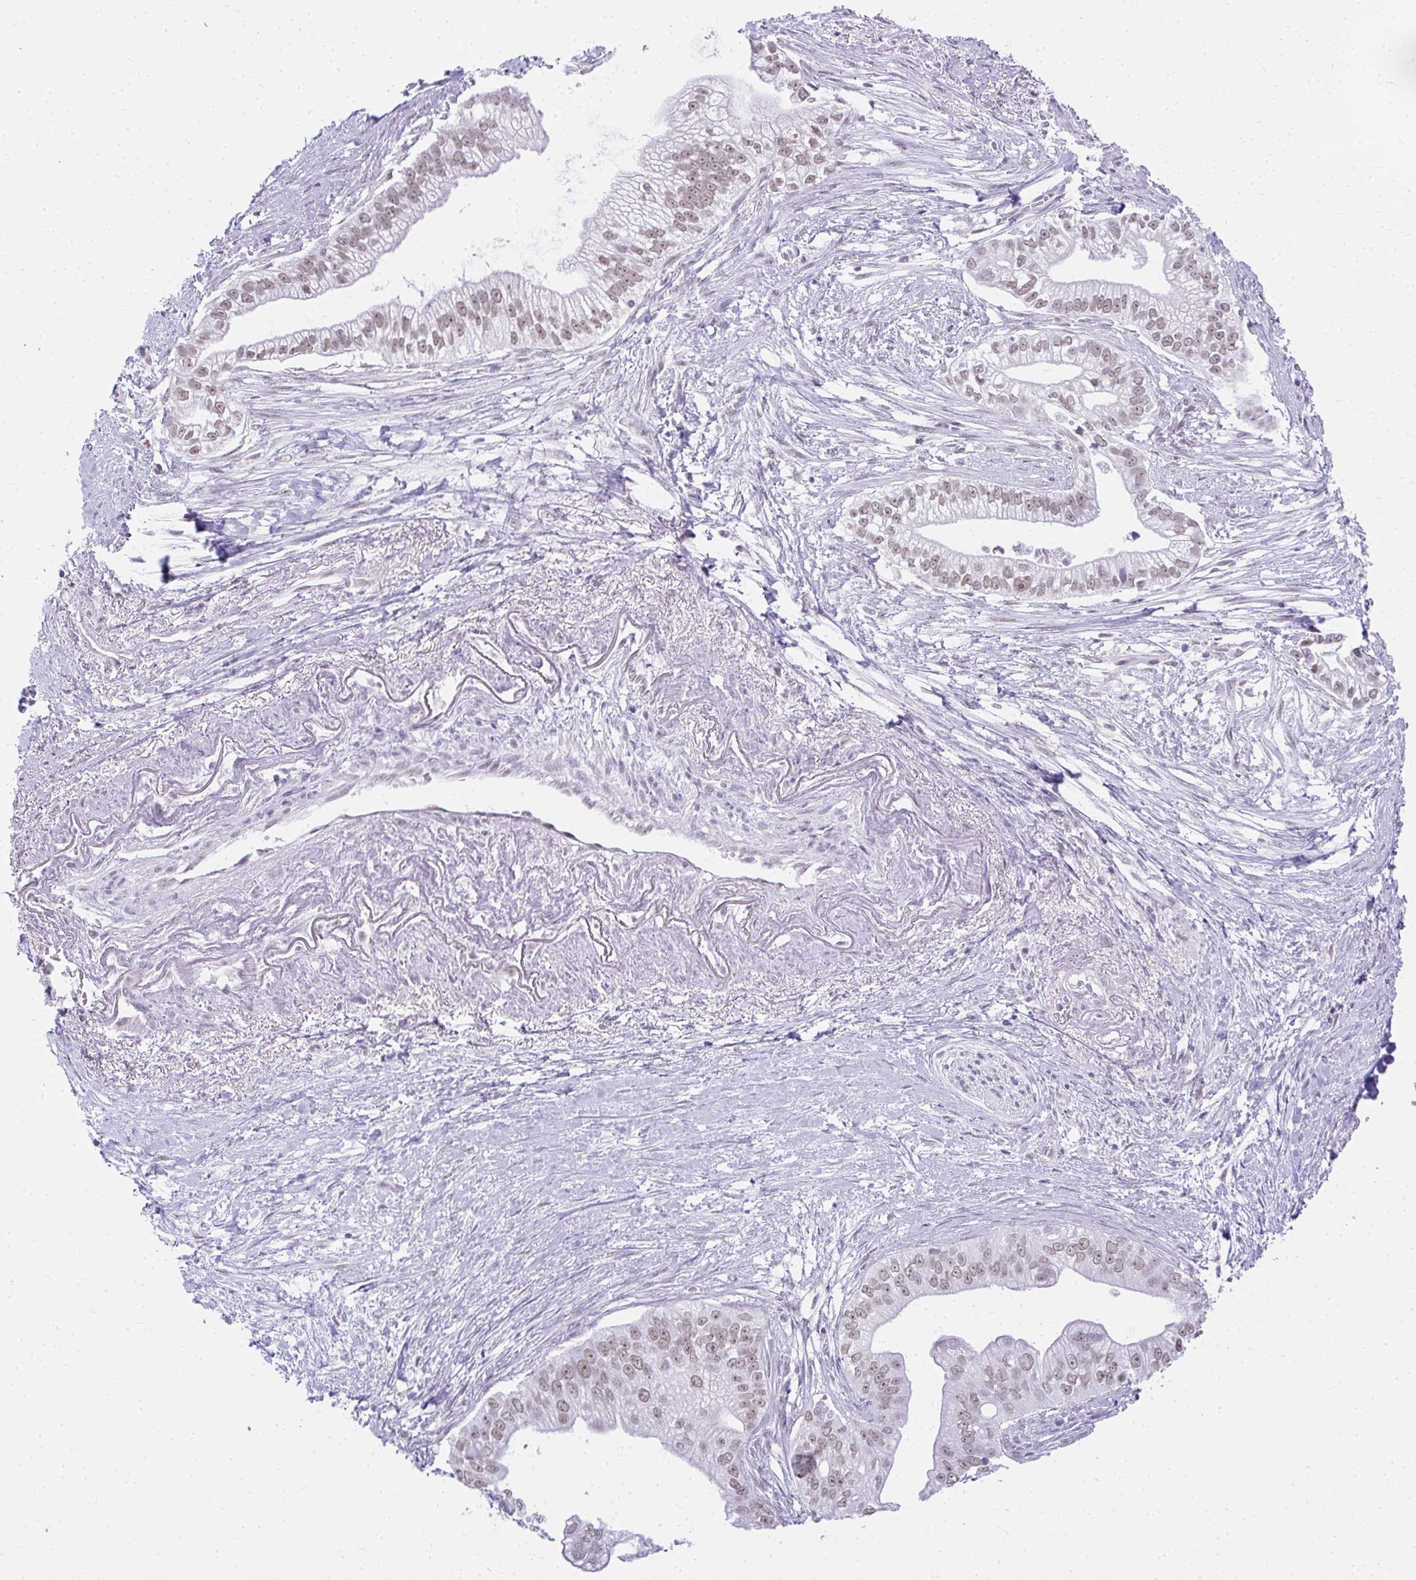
{"staining": {"intensity": "weak", "quantity": ">75%", "location": "nuclear"}, "tissue": "pancreatic cancer", "cell_type": "Tumor cells", "image_type": "cancer", "snomed": [{"axis": "morphology", "description": "Adenocarcinoma, NOS"}, {"axis": "topography", "description": "Pancreas"}], "caption": "Human pancreatic adenocarcinoma stained with a brown dye displays weak nuclear positive positivity in approximately >75% of tumor cells.", "gene": "PLA2G1B", "patient": {"sex": "male", "age": 70}}